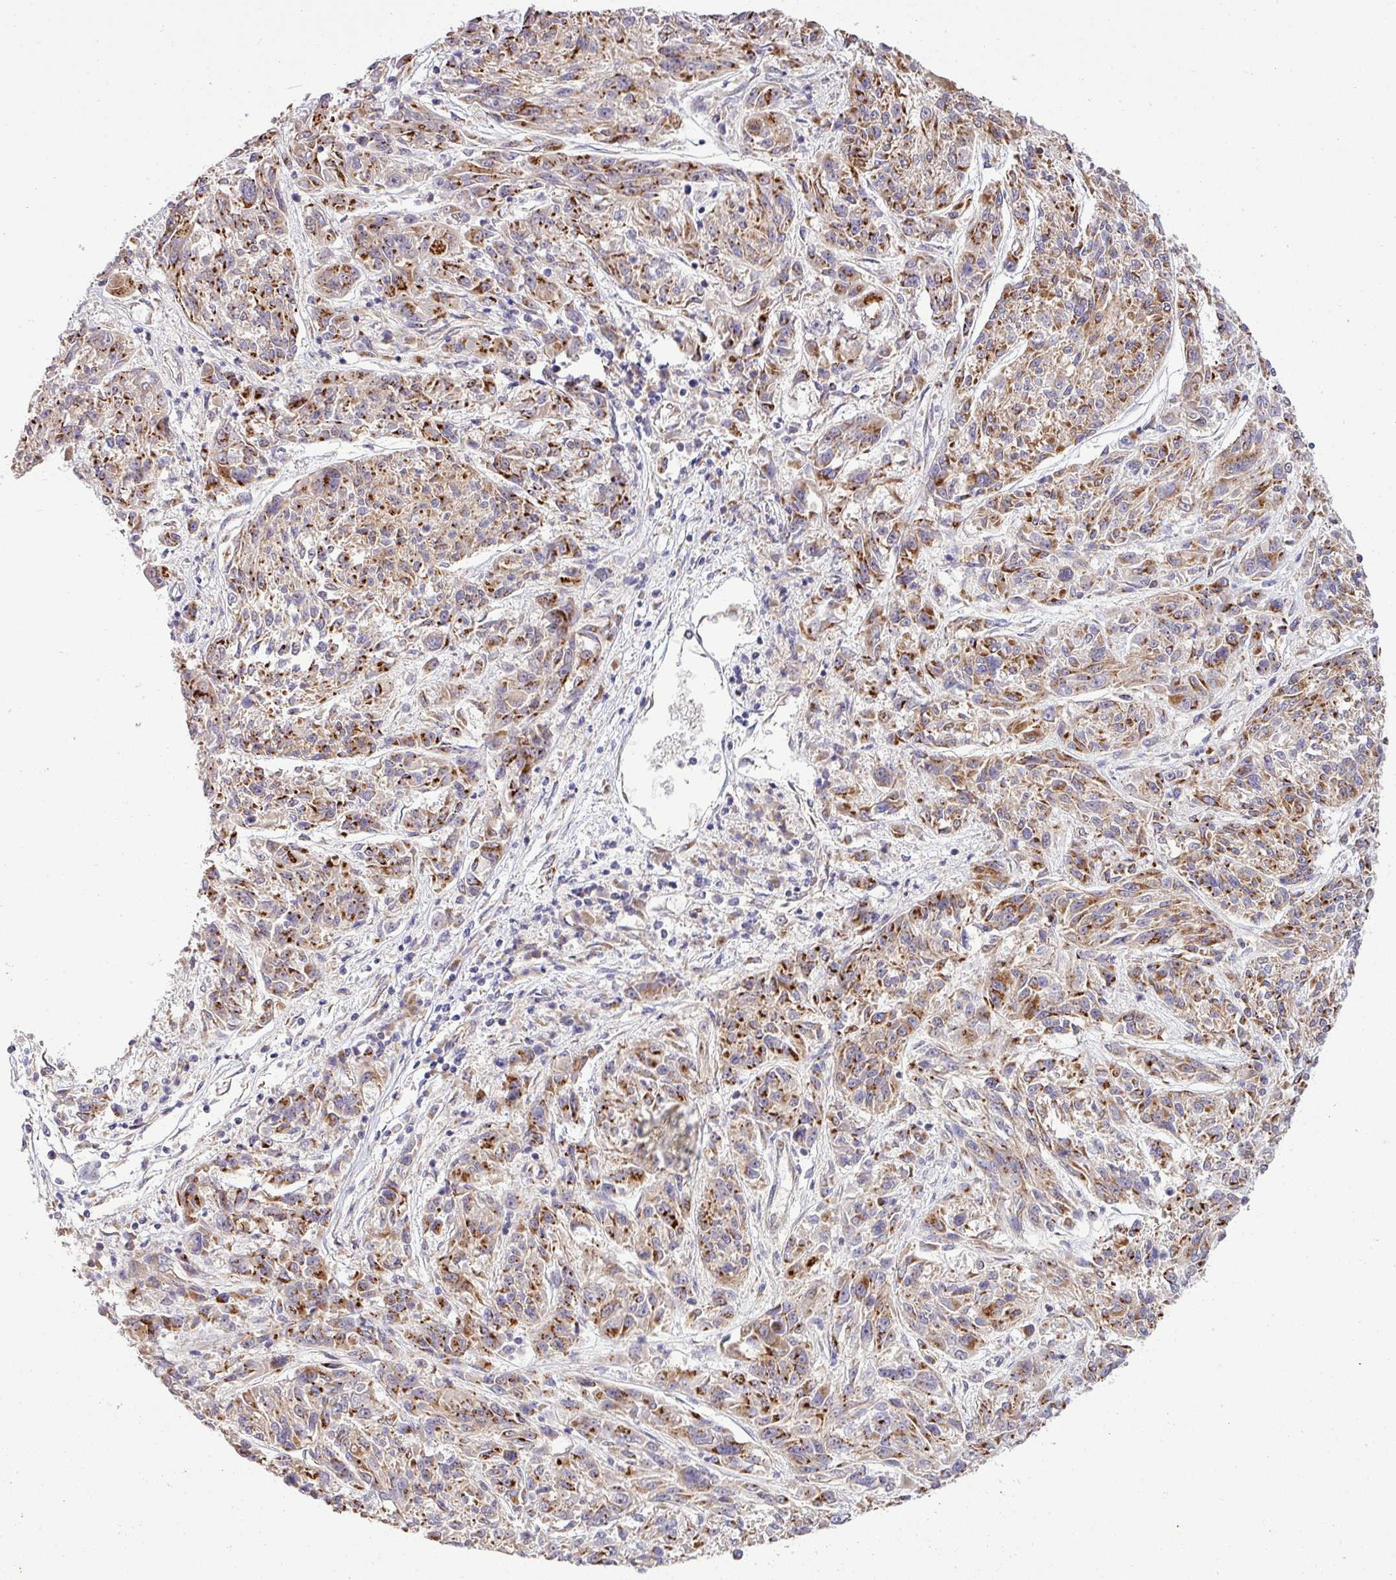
{"staining": {"intensity": "strong", "quantity": ">75%", "location": "cytoplasmic/membranous"}, "tissue": "melanoma", "cell_type": "Tumor cells", "image_type": "cancer", "snomed": [{"axis": "morphology", "description": "Malignant melanoma, NOS"}, {"axis": "topography", "description": "Skin"}], "caption": "A micrograph of malignant melanoma stained for a protein shows strong cytoplasmic/membranous brown staining in tumor cells.", "gene": "TIMMDC1", "patient": {"sex": "male", "age": 53}}